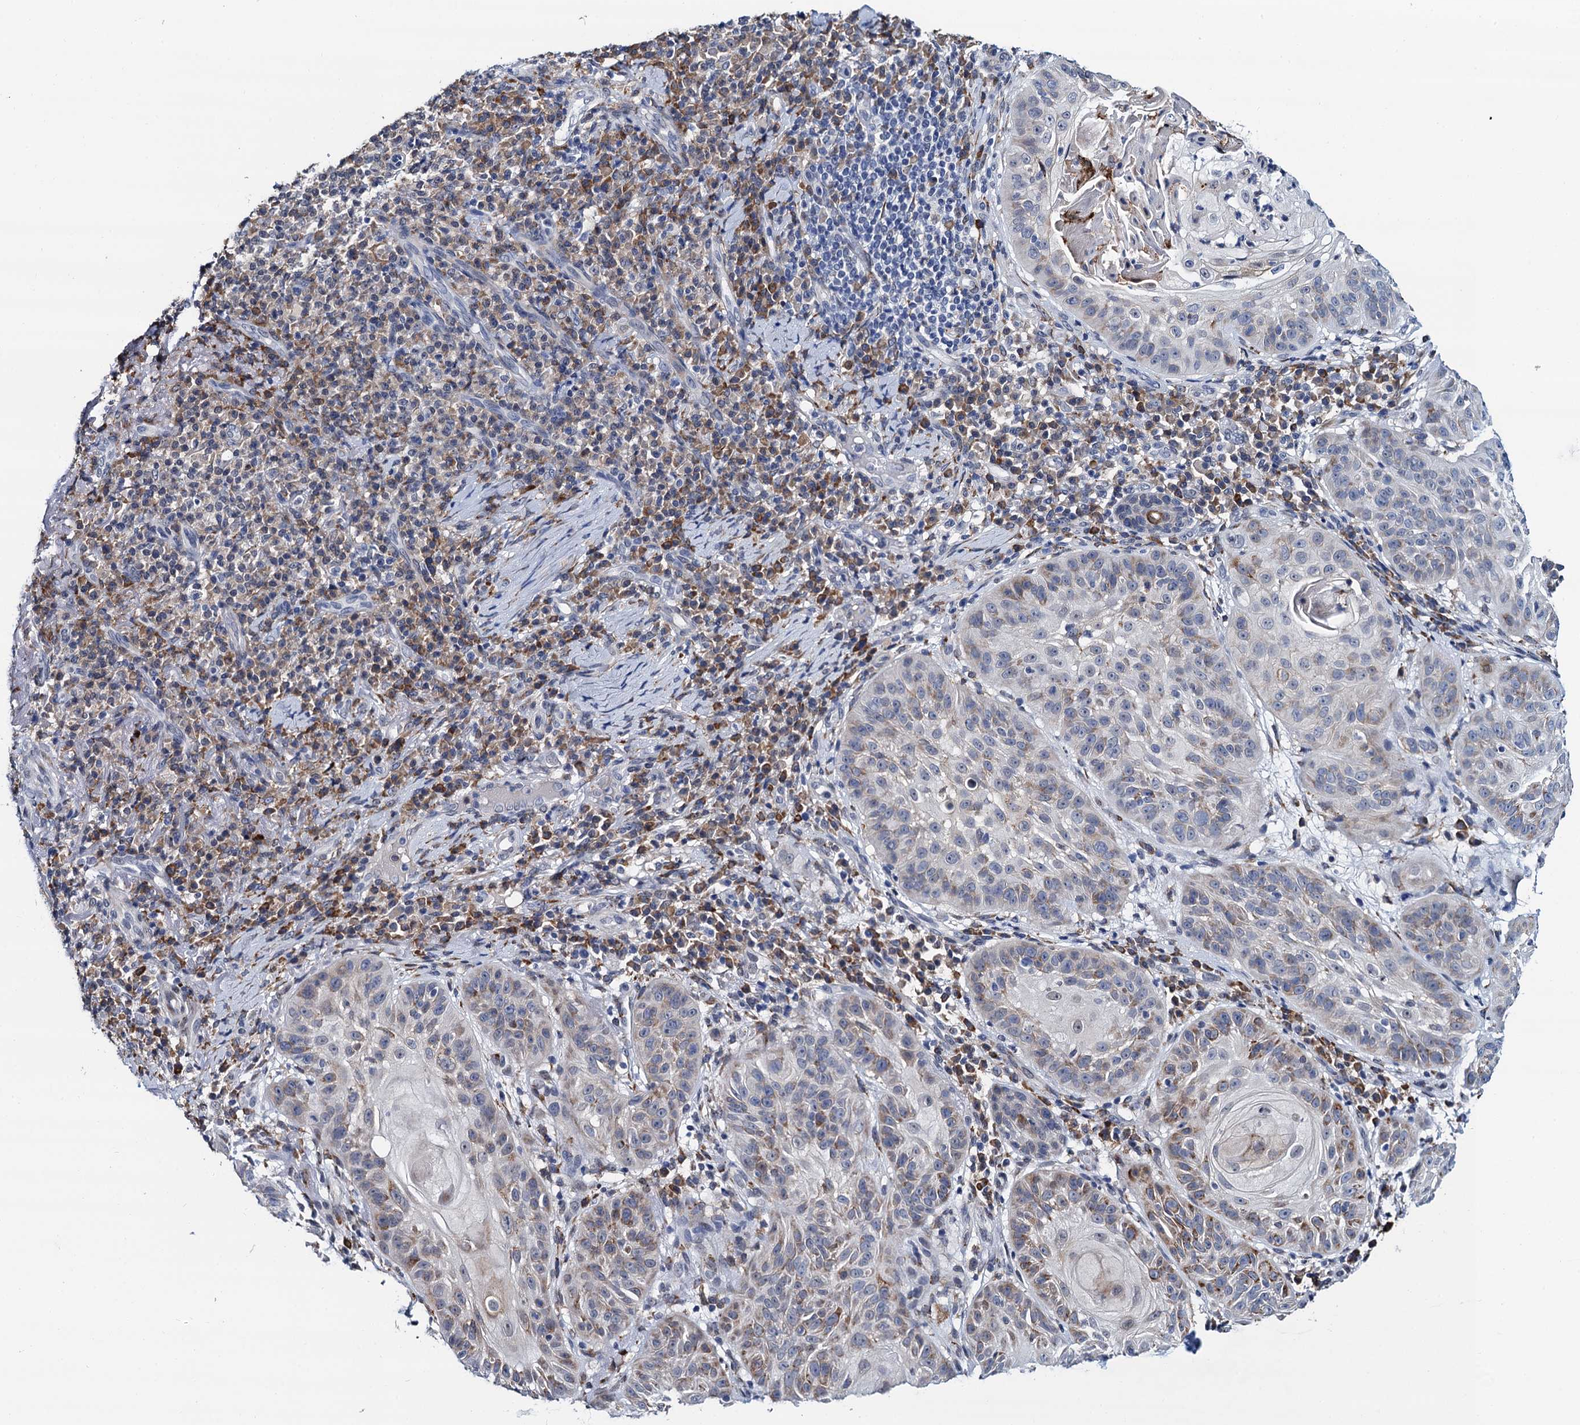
{"staining": {"intensity": "moderate", "quantity": "25%-75%", "location": "cytoplasmic/membranous"}, "tissue": "skin cancer", "cell_type": "Tumor cells", "image_type": "cancer", "snomed": [{"axis": "morphology", "description": "Normal tissue, NOS"}, {"axis": "morphology", "description": "Basal cell carcinoma"}, {"axis": "topography", "description": "Skin"}], "caption": "Tumor cells display moderate cytoplasmic/membranous positivity in approximately 25%-75% of cells in skin basal cell carcinoma.", "gene": "SLC7A10", "patient": {"sex": "male", "age": 93}}